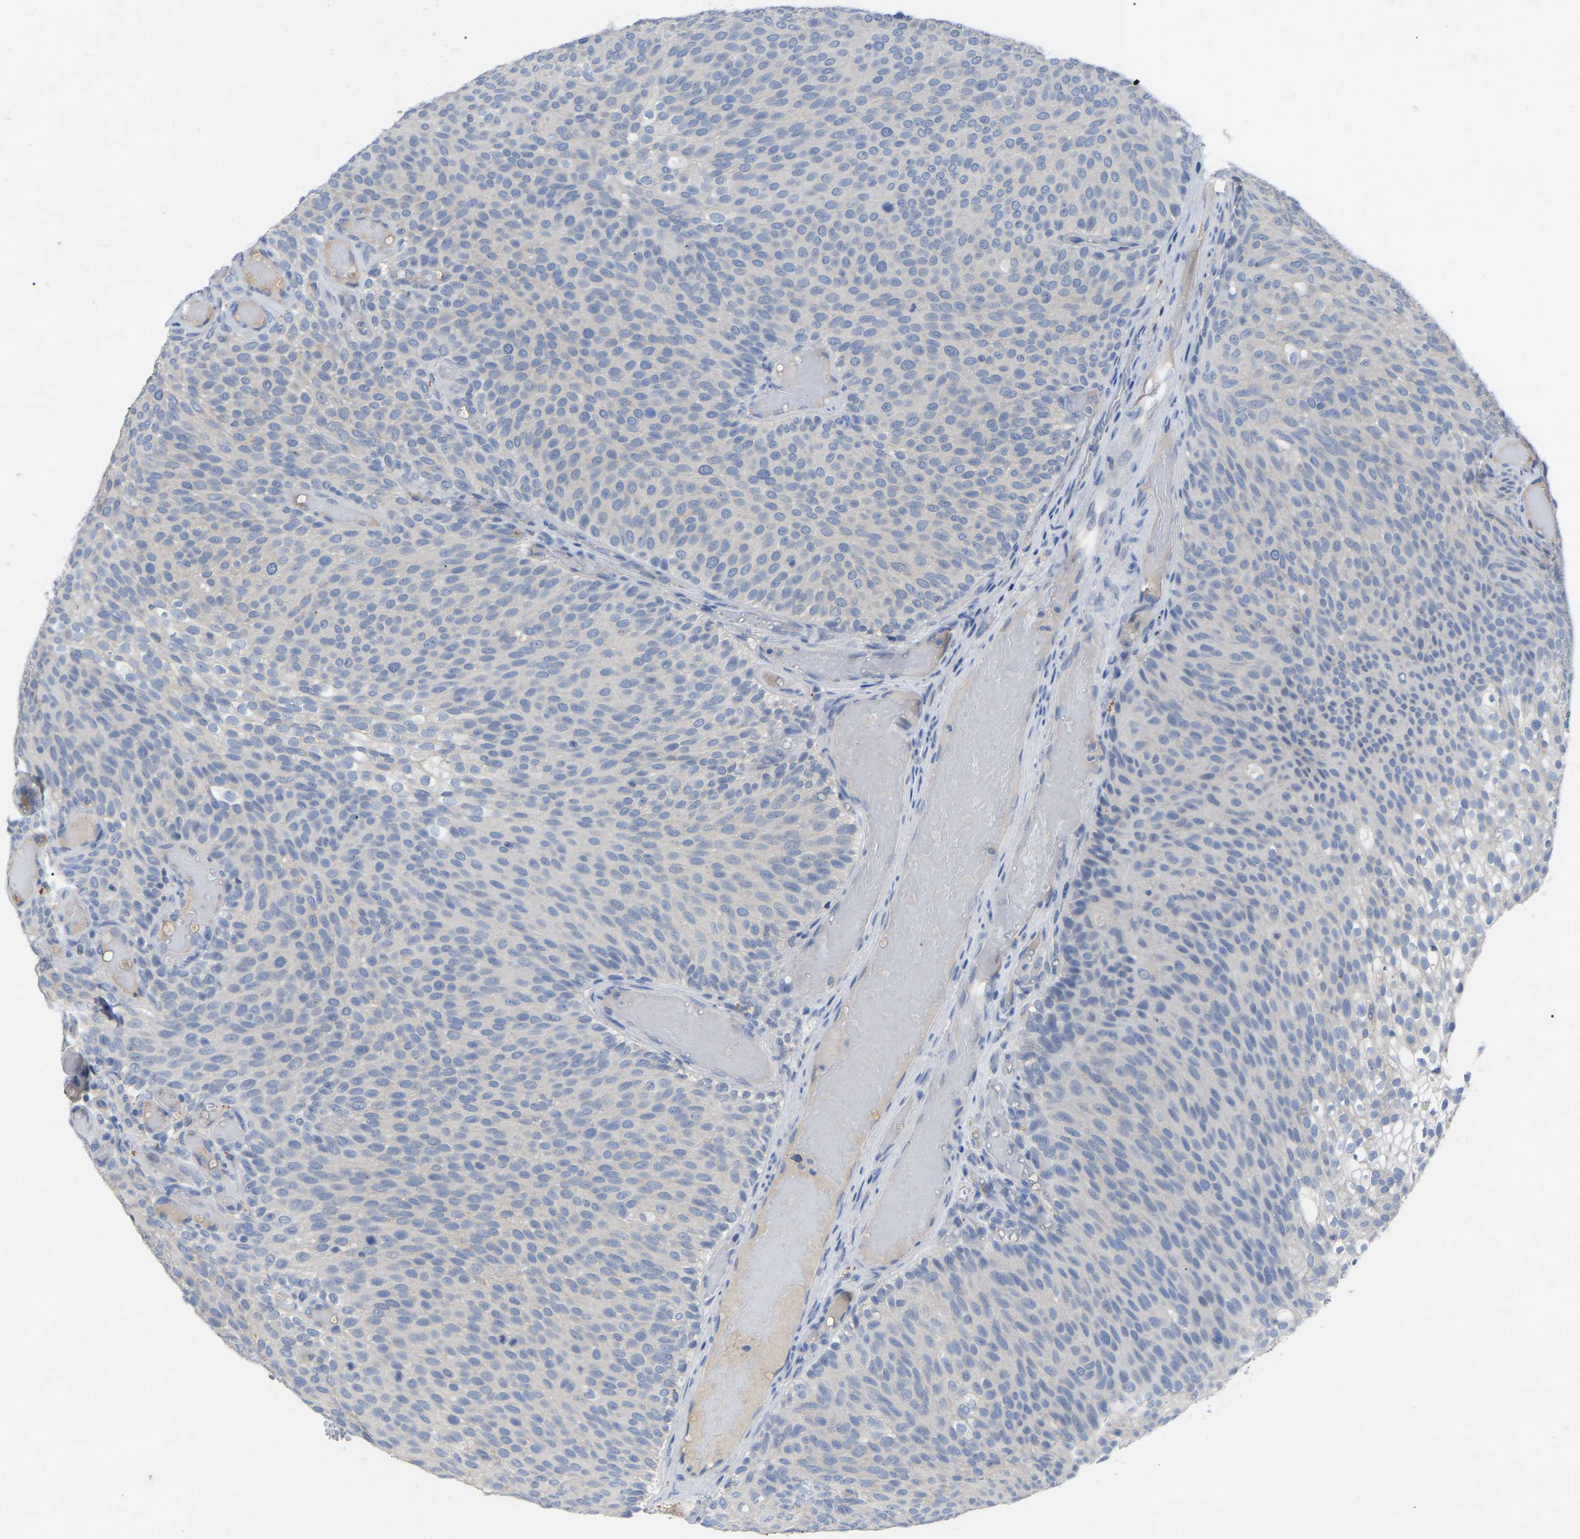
{"staining": {"intensity": "negative", "quantity": "none", "location": "none"}, "tissue": "urothelial cancer", "cell_type": "Tumor cells", "image_type": "cancer", "snomed": [{"axis": "morphology", "description": "Urothelial carcinoma, Low grade"}, {"axis": "topography", "description": "Urinary bladder"}], "caption": "High power microscopy photomicrograph of an immunohistochemistry photomicrograph of urothelial carcinoma (low-grade), revealing no significant expression in tumor cells.", "gene": "SMPD2", "patient": {"sex": "male", "age": 78}}